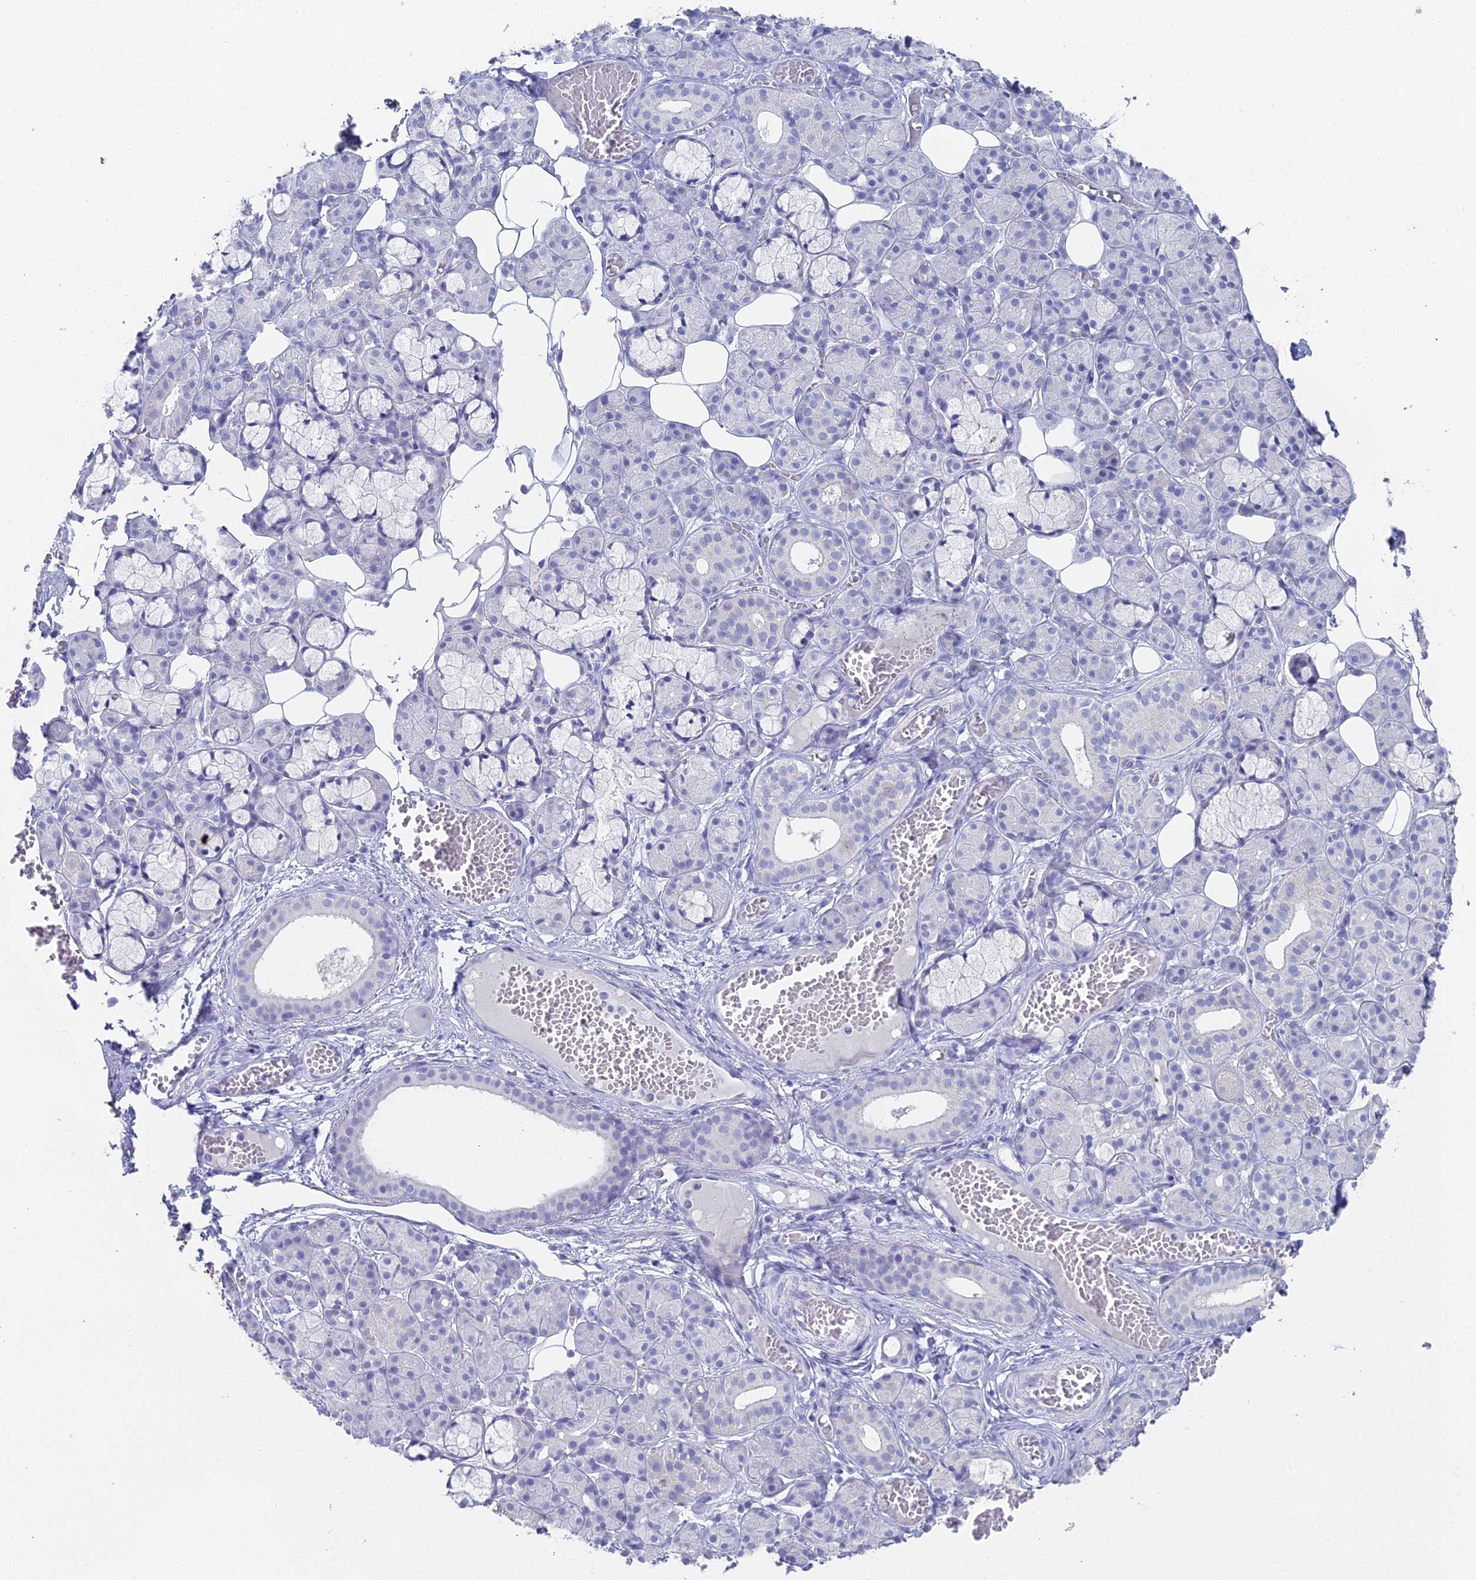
{"staining": {"intensity": "negative", "quantity": "none", "location": "none"}, "tissue": "salivary gland", "cell_type": "Glandular cells", "image_type": "normal", "snomed": [{"axis": "morphology", "description": "Normal tissue, NOS"}, {"axis": "topography", "description": "Salivary gland"}], "caption": "An immunohistochemistry (IHC) histopathology image of benign salivary gland is shown. There is no staining in glandular cells of salivary gland.", "gene": "ALPP", "patient": {"sex": "male", "age": 63}}